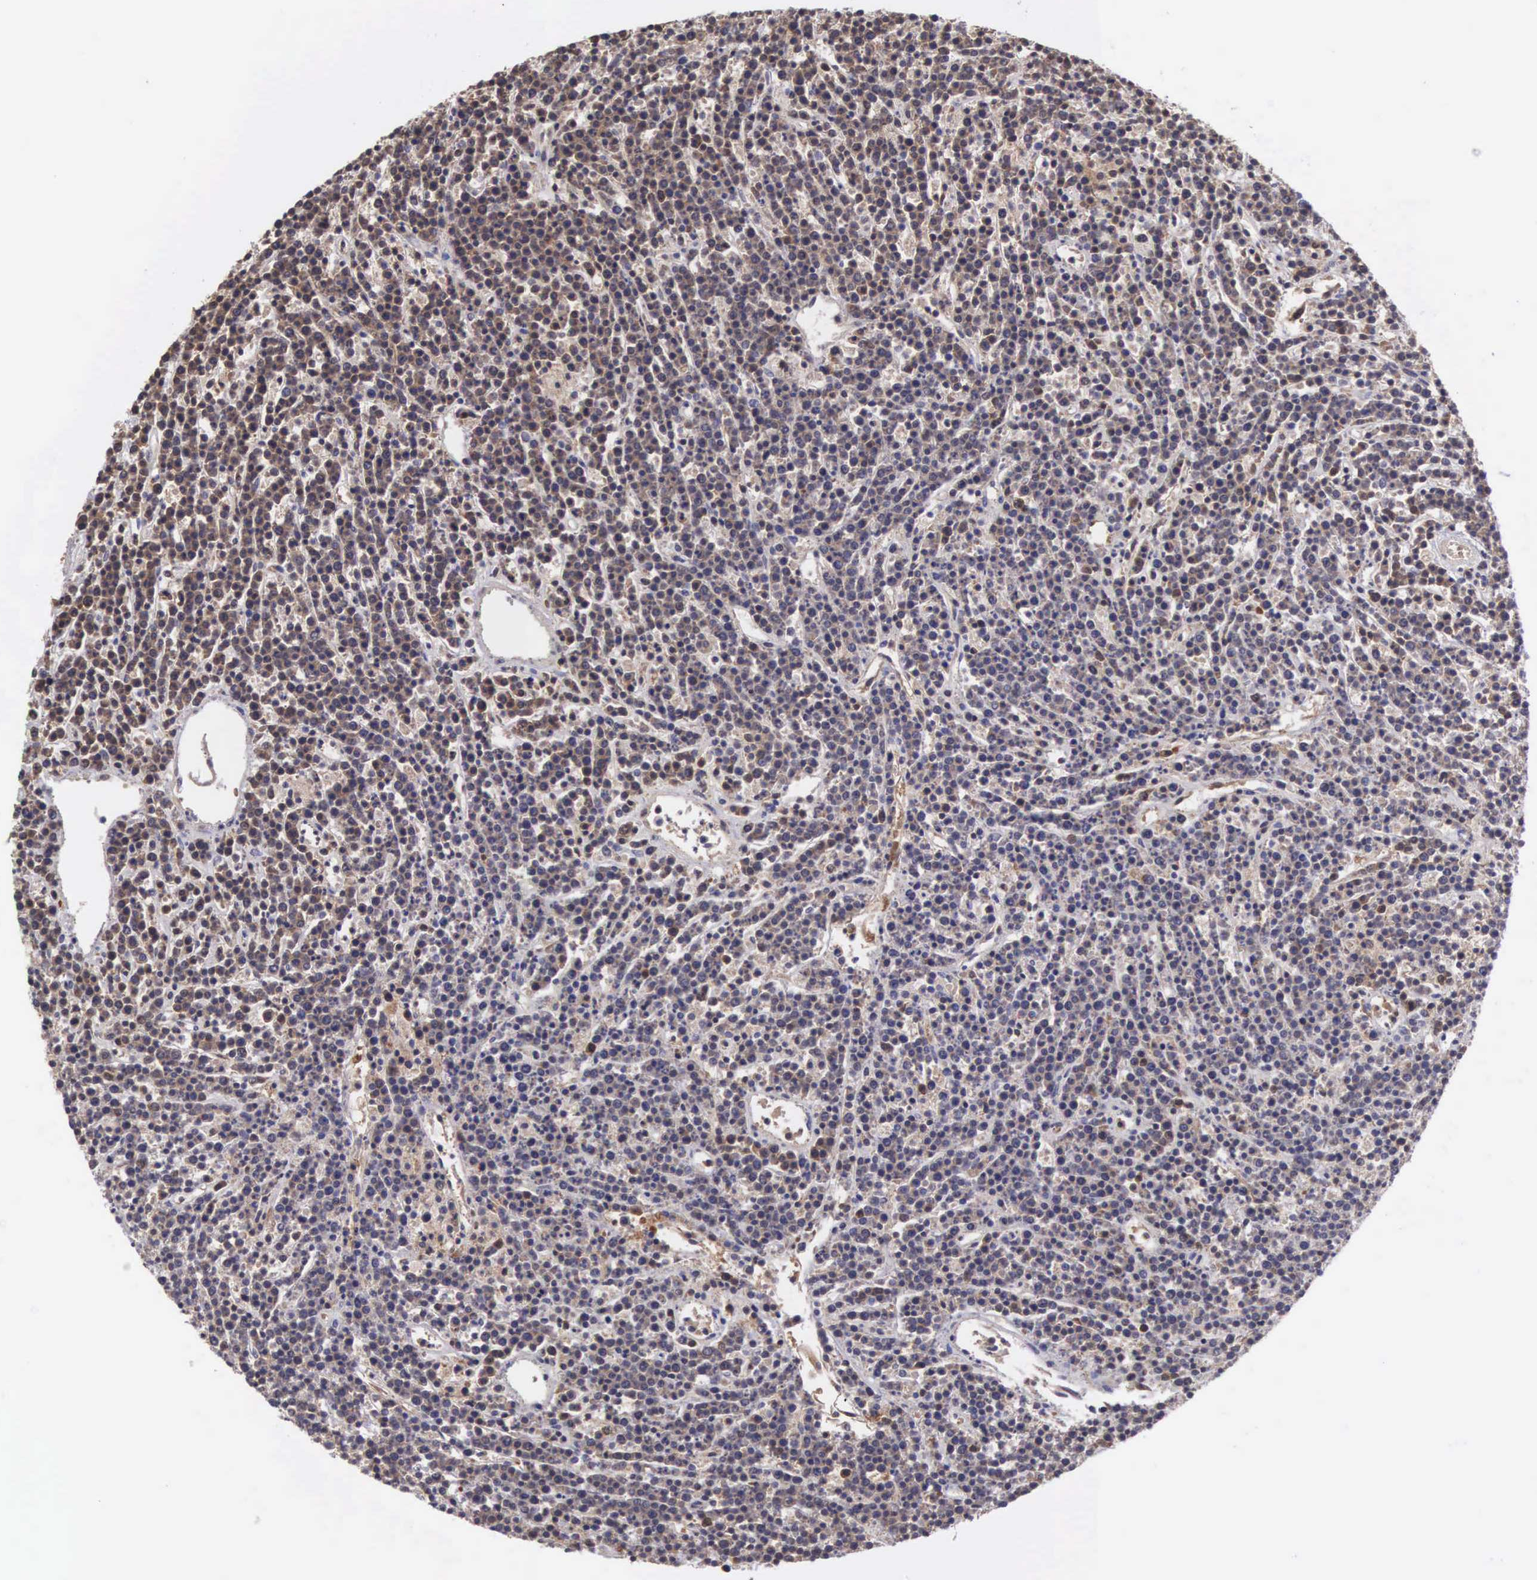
{"staining": {"intensity": "weak", "quantity": ">75%", "location": "cytoplasmic/membranous"}, "tissue": "lymphoma", "cell_type": "Tumor cells", "image_type": "cancer", "snomed": [{"axis": "morphology", "description": "Malignant lymphoma, non-Hodgkin's type, High grade"}, {"axis": "topography", "description": "Ovary"}], "caption": "An image showing weak cytoplasmic/membranous staining in approximately >75% of tumor cells in lymphoma, as visualized by brown immunohistochemical staining.", "gene": "DHRS1", "patient": {"sex": "female", "age": 56}}